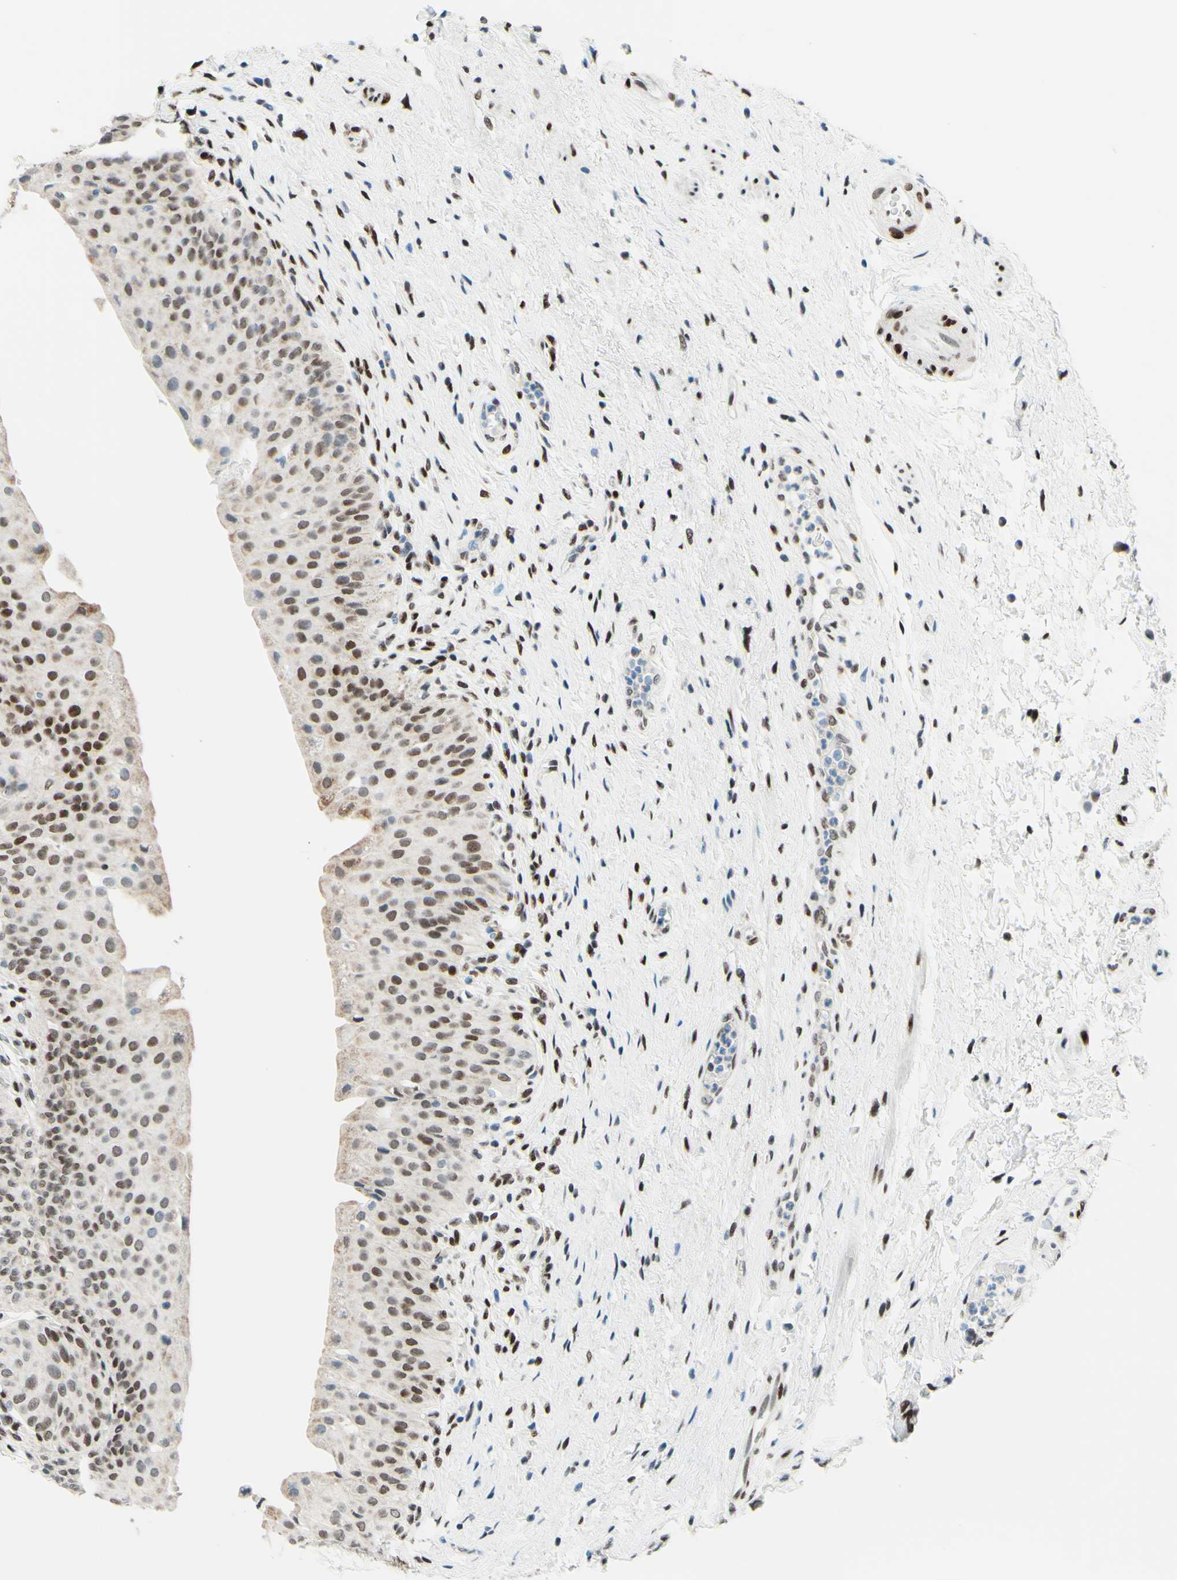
{"staining": {"intensity": "moderate", "quantity": ">75%", "location": "cytoplasmic/membranous,nuclear"}, "tissue": "urinary bladder", "cell_type": "Urothelial cells", "image_type": "normal", "snomed": [{"axis": "morphology", "description": "Normal tissue, NOS"}, {"axis": "morphology", "description": "Urothelial carcinoma, High grade"}, {"axis": "topography", "description": "Urinary bladder"}], "caption": "Urinary bladder stained with a brown dye reveals moderate cytoplasmic/membranous,nuclear positive staining in approximately >75% of urothelial cells.", "gene": "CBX7", "patient": {"sex": "male", "age": 46}}